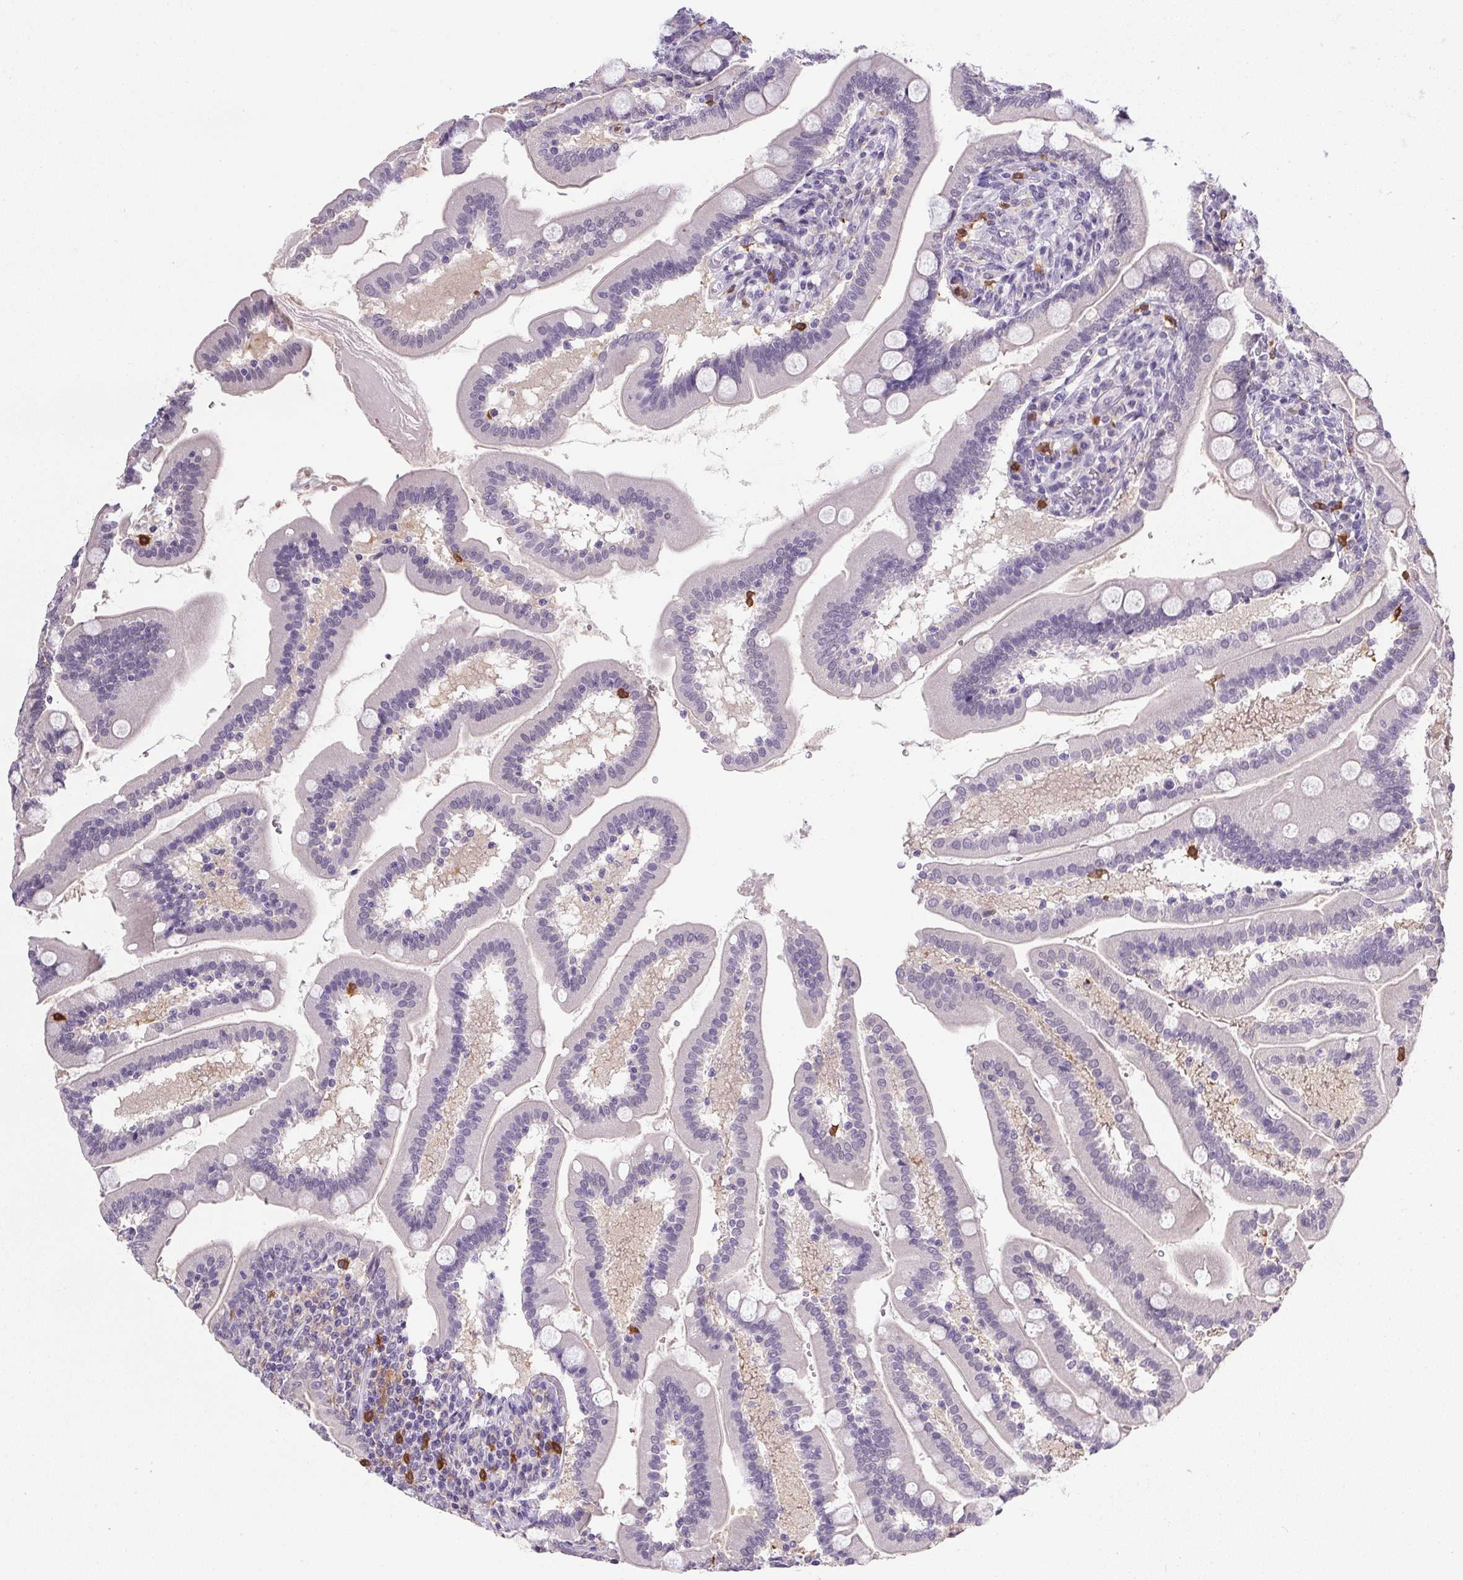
{"staining": {"intensity": "negative", "quantity": "none", "location": "none"}, "tissue": "duodenum", "cell_type": "Glandular cells", "image_type": "normal", "snomed": [{"axis": "morphology", "description": "Normal tissue, NOS"}, {"axis": "topography", "description": "Duodenum"}], "caption": "Micrograph shows no significant protein positivity in glandular cells of unremarkable duodenum.", "gene": "DNAJC5G", "patient": {"sex": "female", "age": 67}}